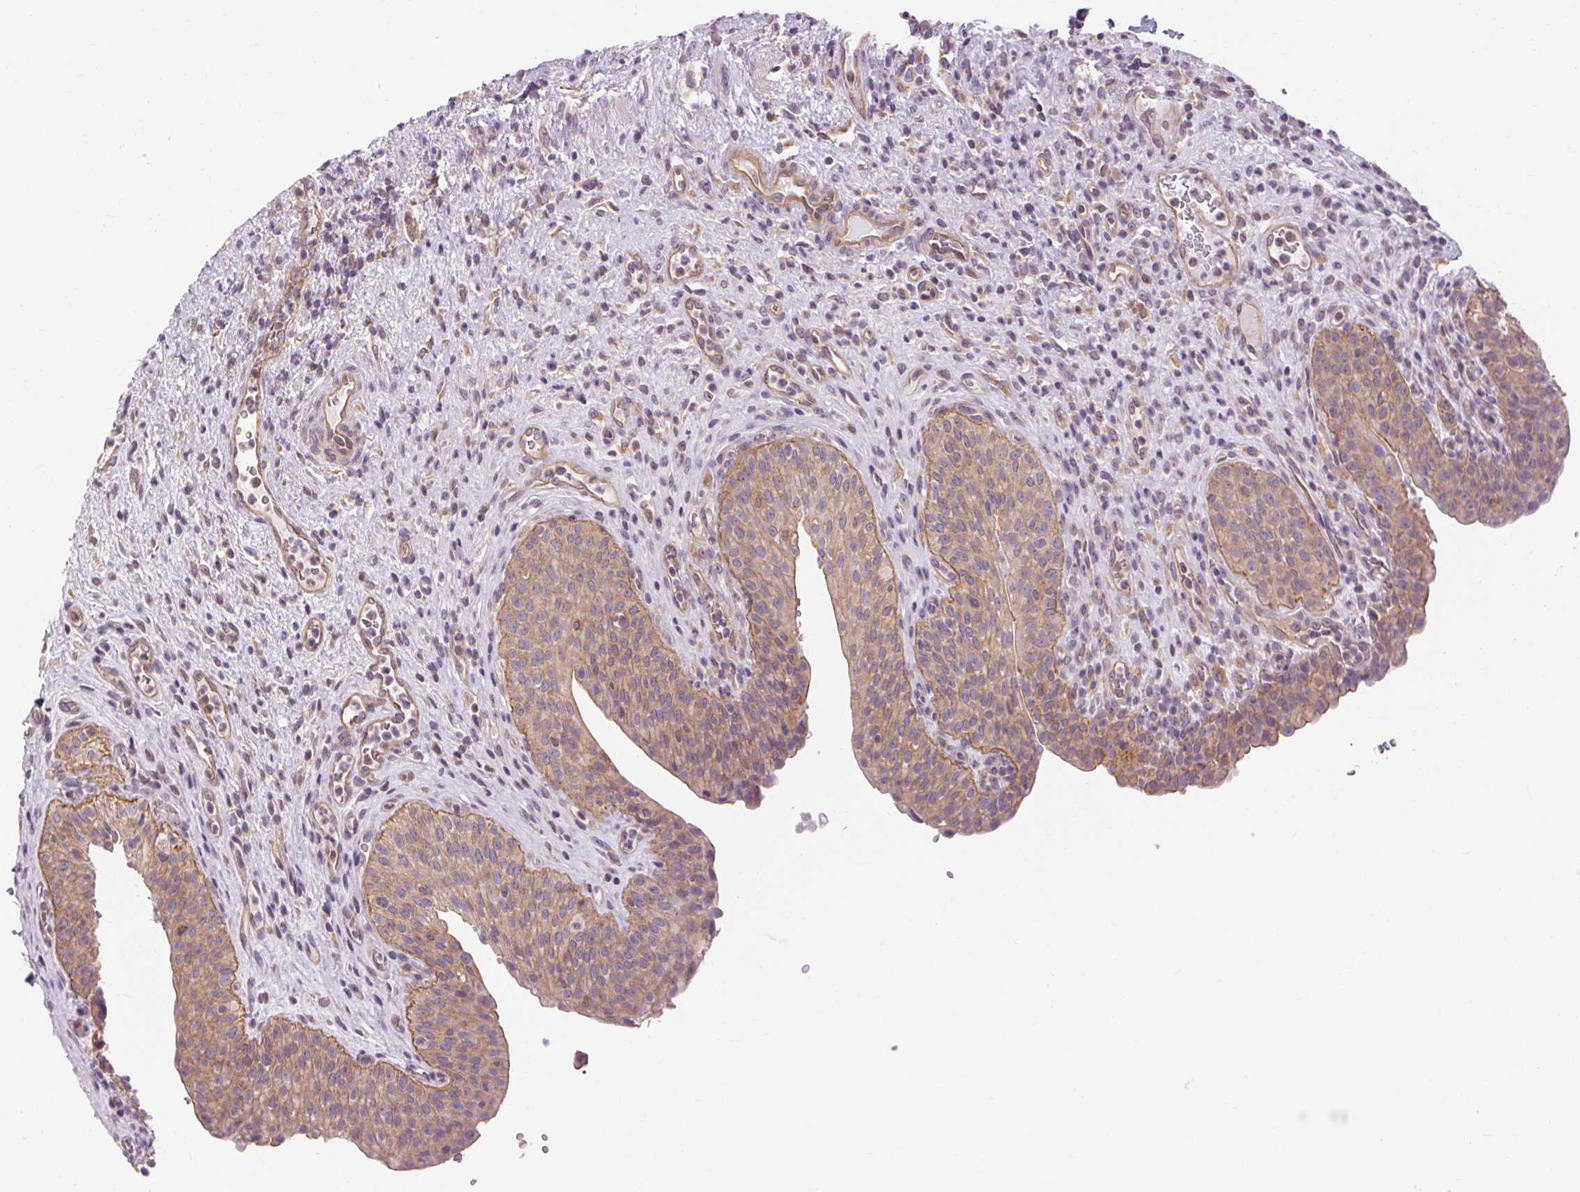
{"staining": {"intensity": "moderate", "quantity": "25%-75%", "location": "cytoplasmic/membranous"}, "tissue": "urinary bladder", "cell_type": "Urothelial cells", "image_type": "normal", "snomed": [{"axis": "morphology", "description": "Normal tissue, NOS"}, {"axis": "topography", "description": "Urinary bladder"}, {"axis": "topography", "description": "Peripheral nerve tissue"}], "caption": "Moderate cytoplasmic/membranous expression for a protein is identified in approximately 25%-75% of urothelial cells of normal urinary bladder using immunohistochemistry.", "gene": "TM6SF1", "patient": {"sex": "male", "age": 66}}